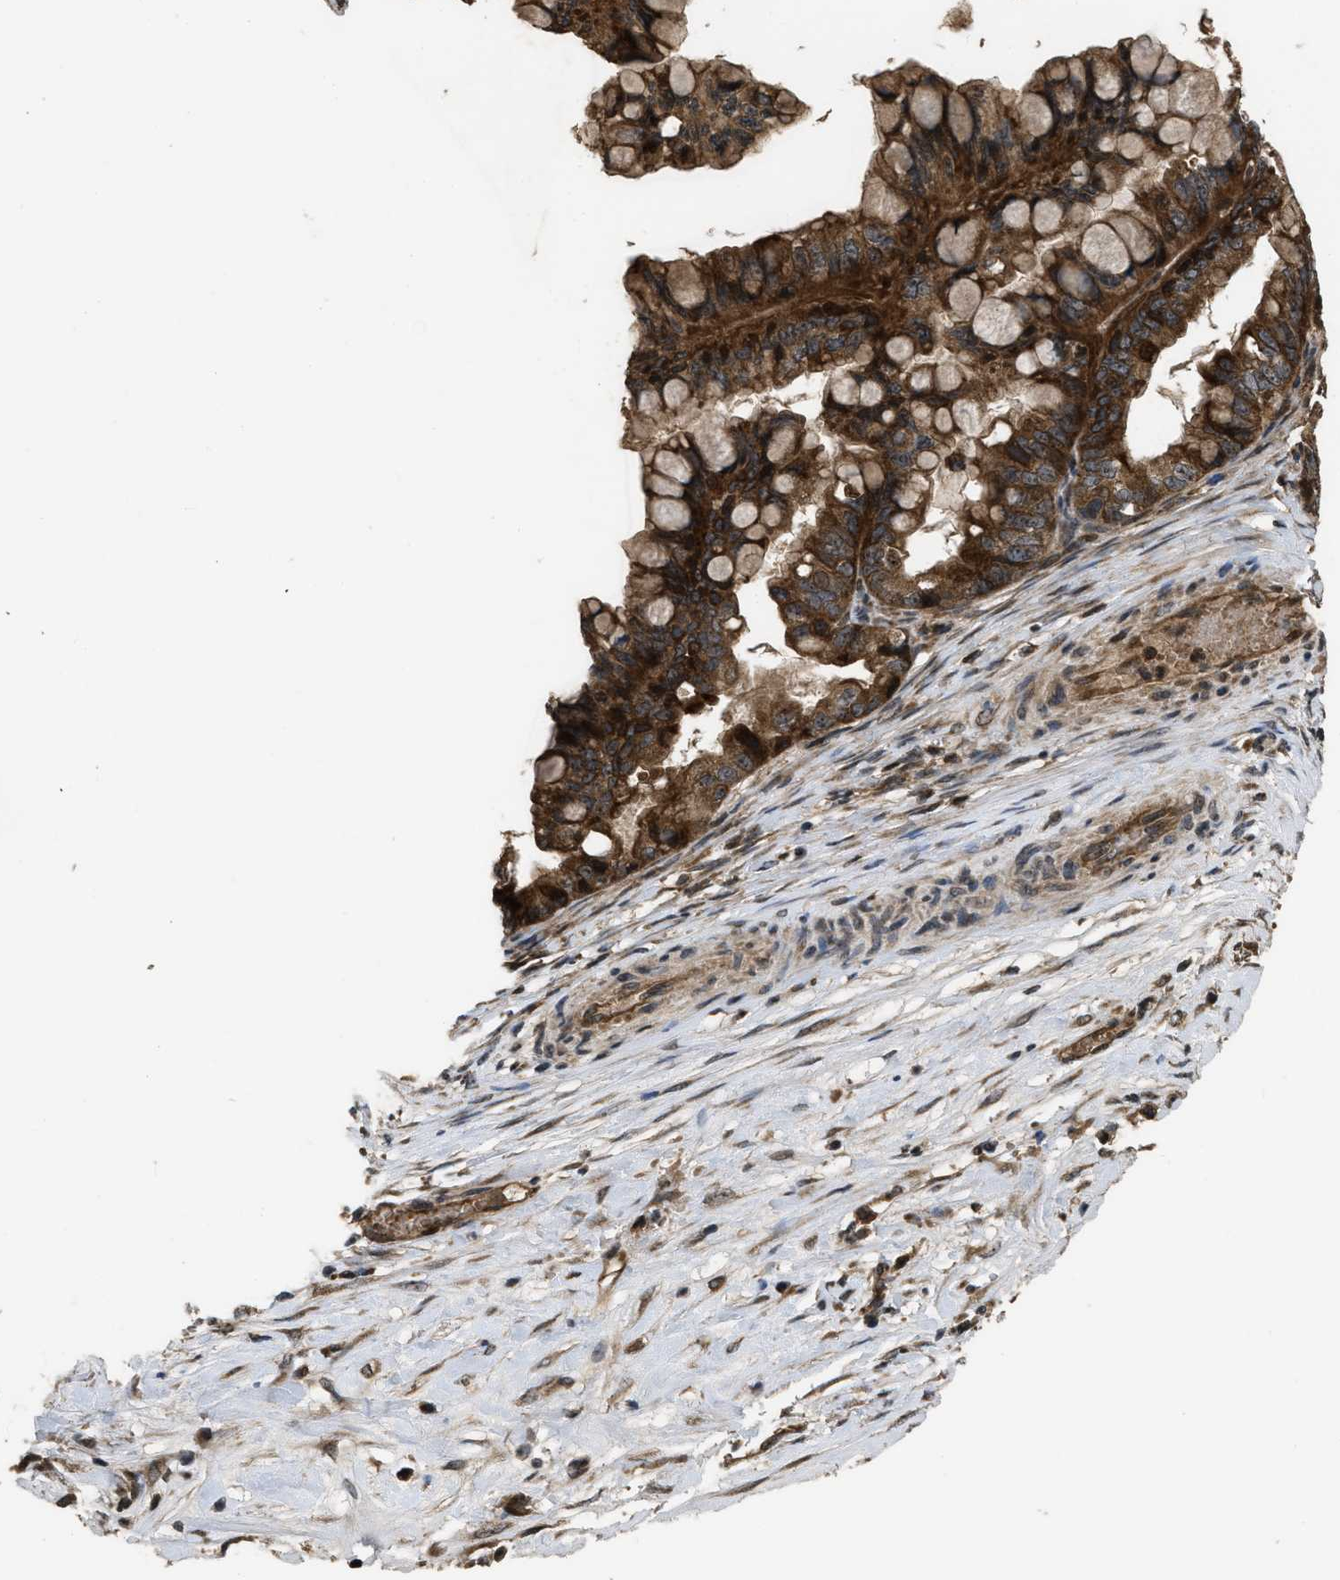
{"staining": {"intensity": "strong", "quantity": "25%-75%", "location": "cytoplasmic/membranous,nuclear"}, "tissue": "ovarian cancer", "cell_type": "Tumor cells", "image_type": "cancer", "snomed": [{"axis": "morphology", "description": "Cystadenocarcinoma, mucinous, NOS"}, {"axis": "topography", "description": "Ovary"}], "caption": "Immunohistochemical staining of human ovarian mucinous cystadenocarcinoma shows high levels of strong cytoplasmic/membranous and nuclear protein expression in about 25%-75% of tumor cells.", "gene": "SPTLC1", "patient": {"sex": "female", "age": 80}}